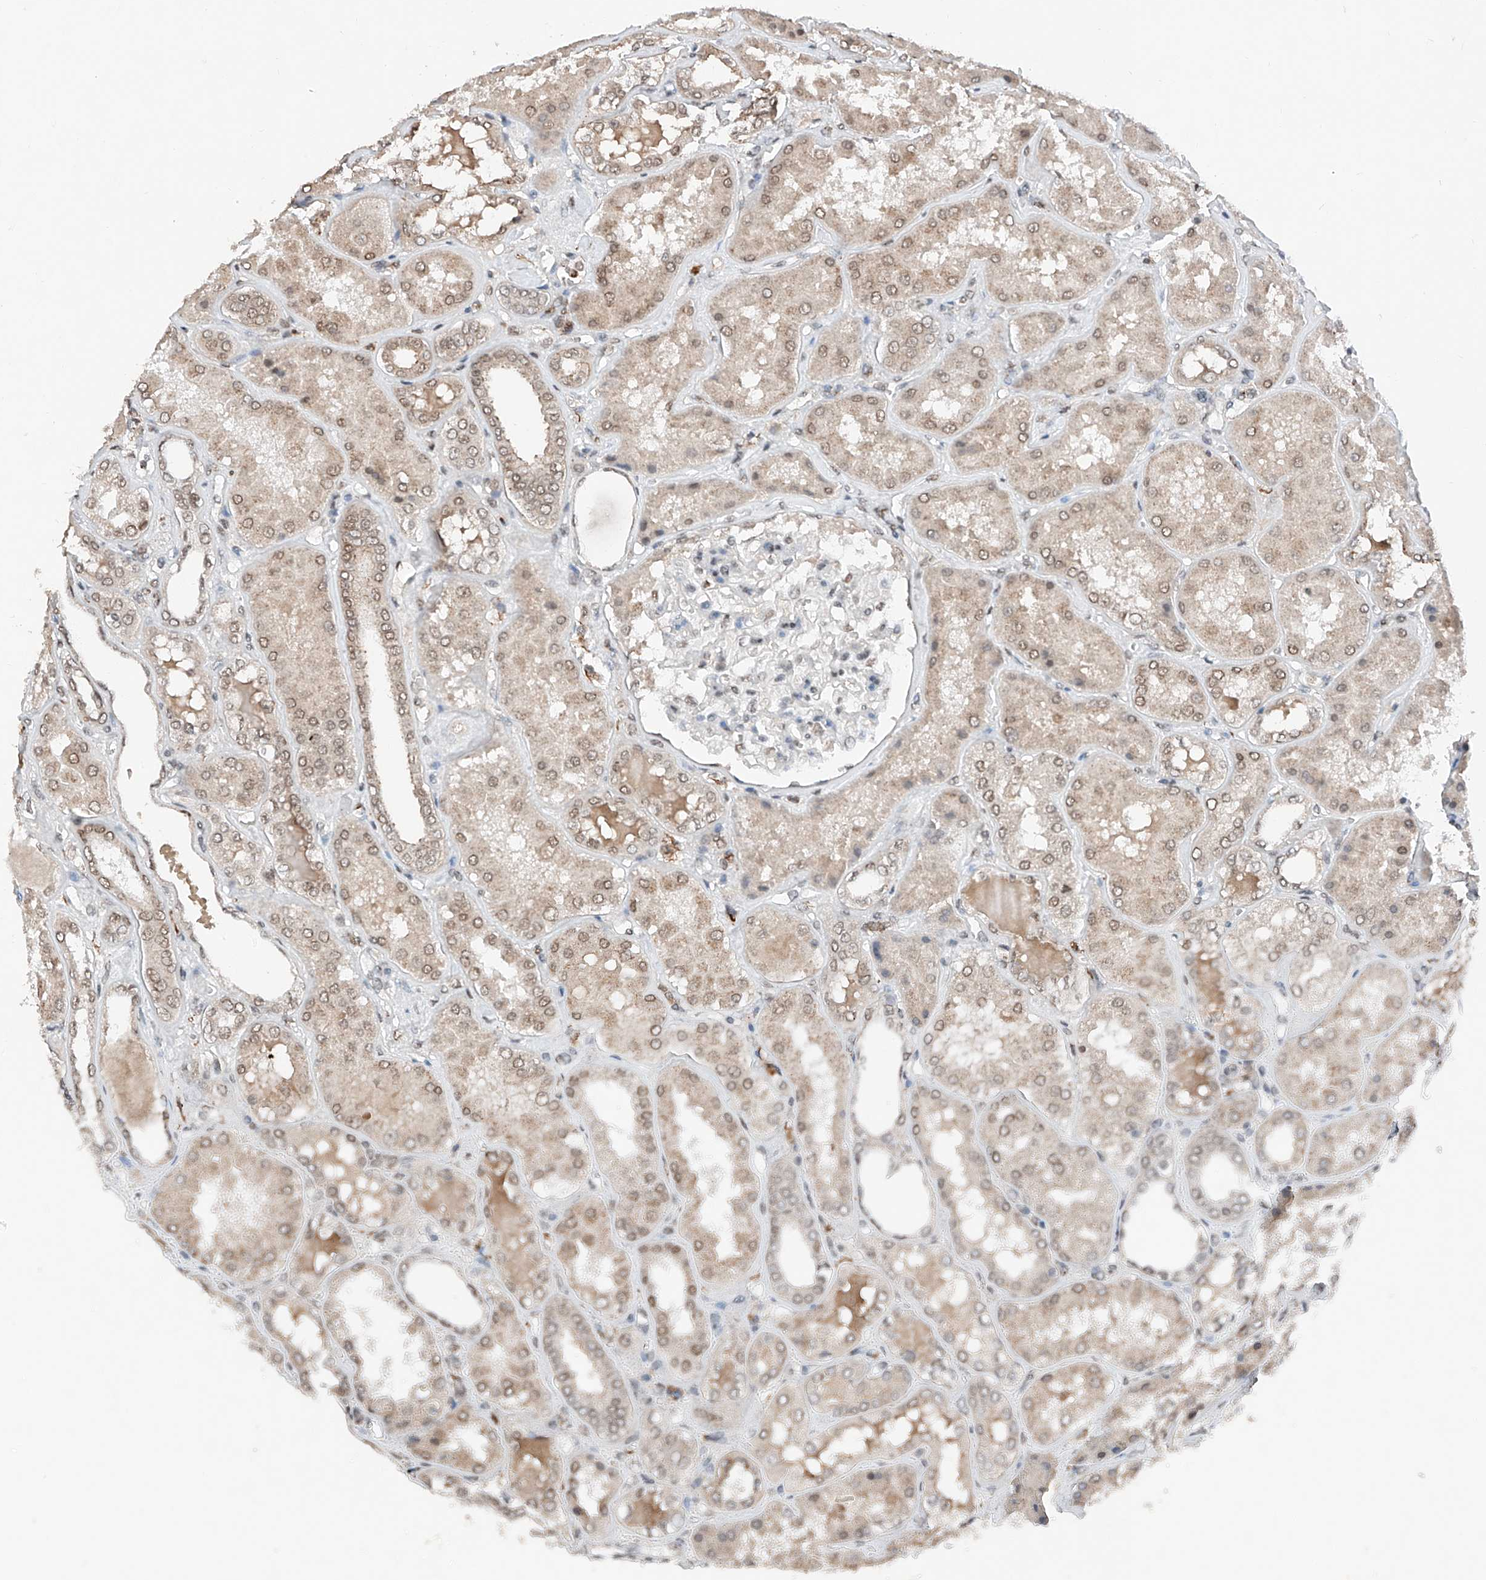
{"staining": {"intensity": "weak", "quantity": "<25%", "location": "nuclear"}, "tissue": "kidney", "cell_type": "Cells in glomeruli", "image_type": "normal", "snomed": [{"axis": "morphology", "description": "Normal tissue, NOS"}, {"axis": "topography", "description": "Kidney"}], "caption": "The photomicrograph reveals no significant positivity in cells in glomeruli of kidney. (Immunohistochemistry, brightfield microscopy, high magnification).", "gene": "TBX4", "patient": {"sex": "female", "age": 56}}